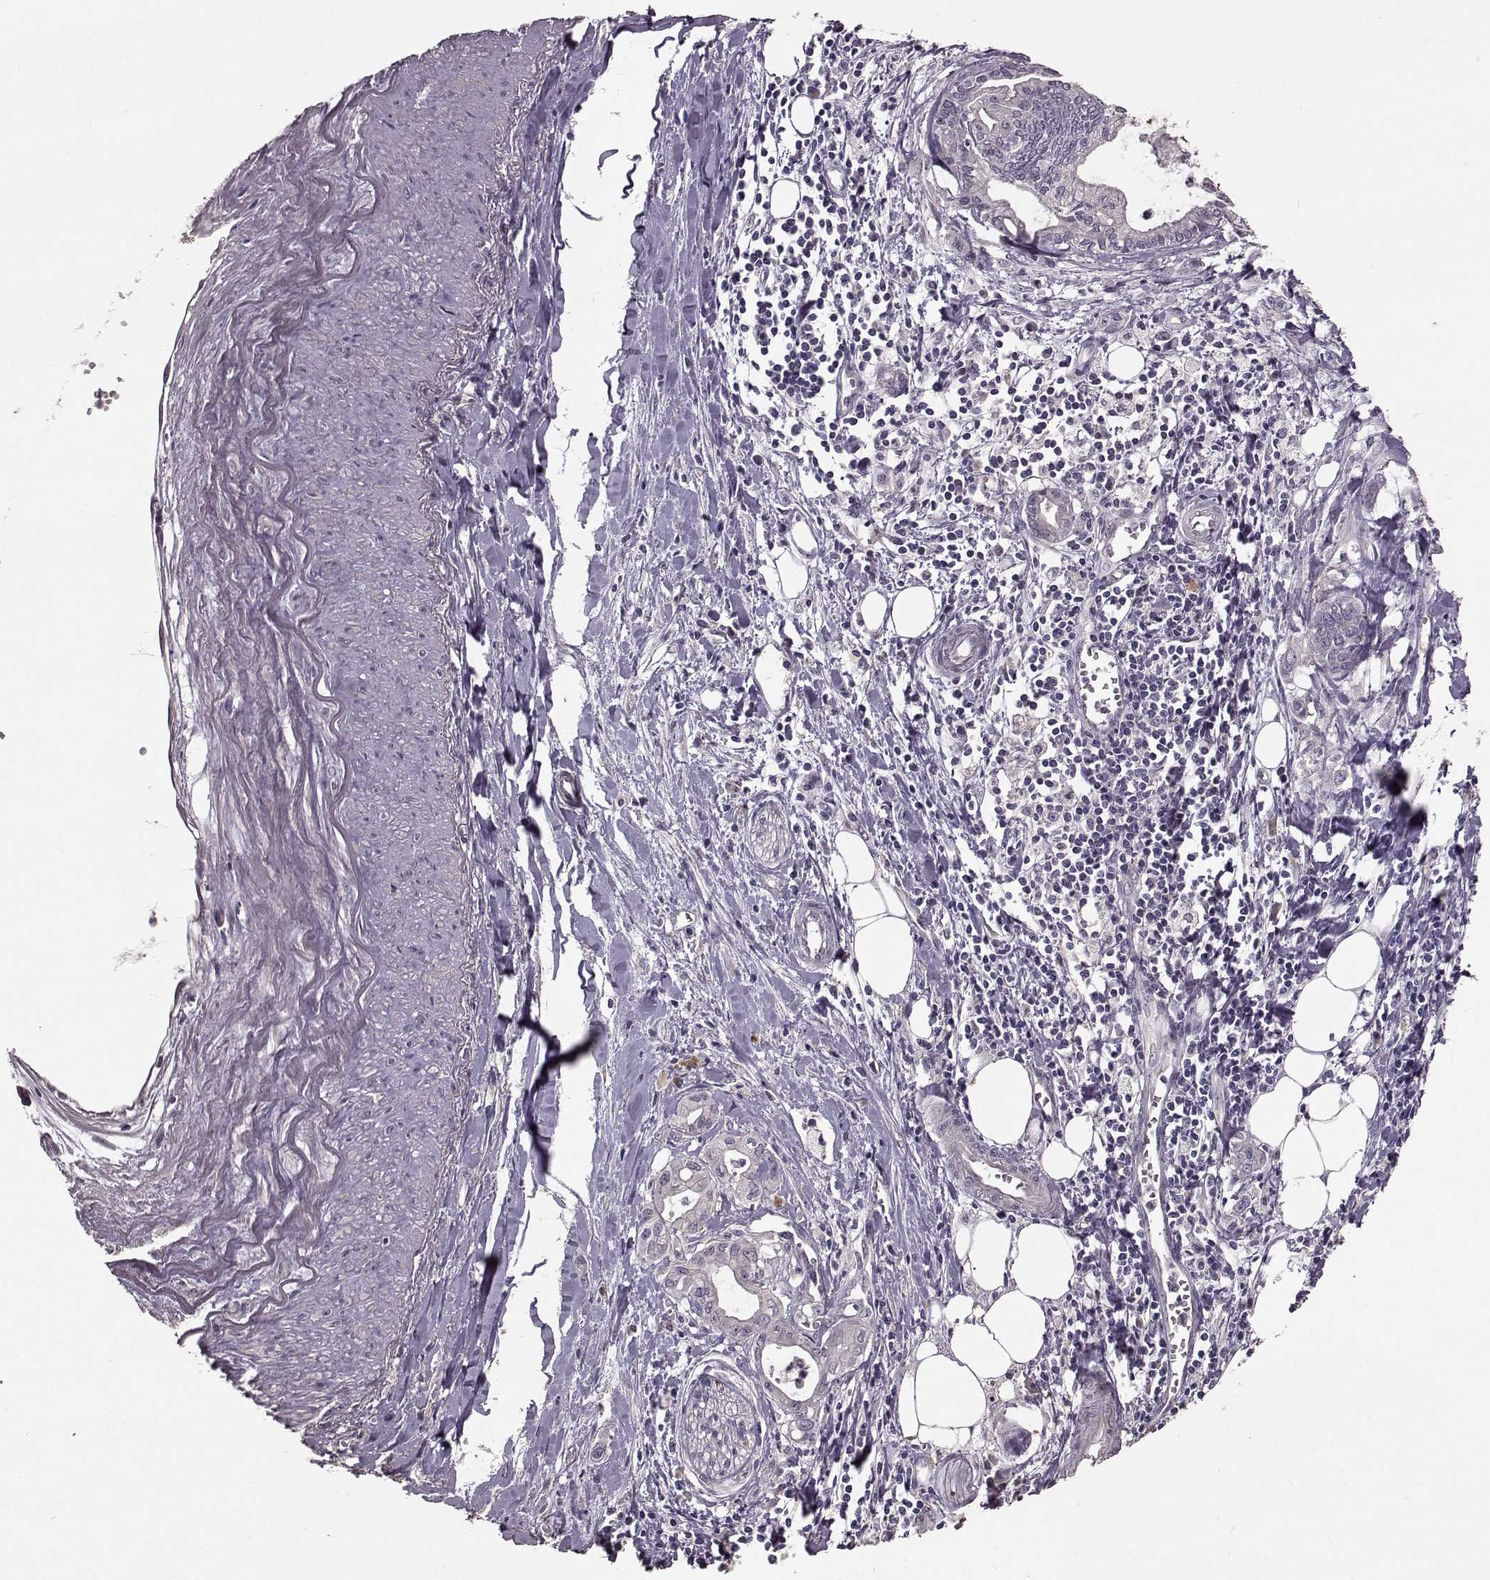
{"staining": {"intensity": "negative", "quantity": "none", "location": "none"}, "tissue": "pancreatic cancer", "cell_type": "Tumor cells", "image_type": "cancer", "snomed": [{"axis": "morphology", "description": "Adenocarcinoma, NOS"}, {"axis": "topography", "description": "Pancreas"}], "caption": "Tumor cells show no significant staining in pancreatic cancer.", "gene": "SLC52A3", "patient": {"sex": "male", "age": 71}}